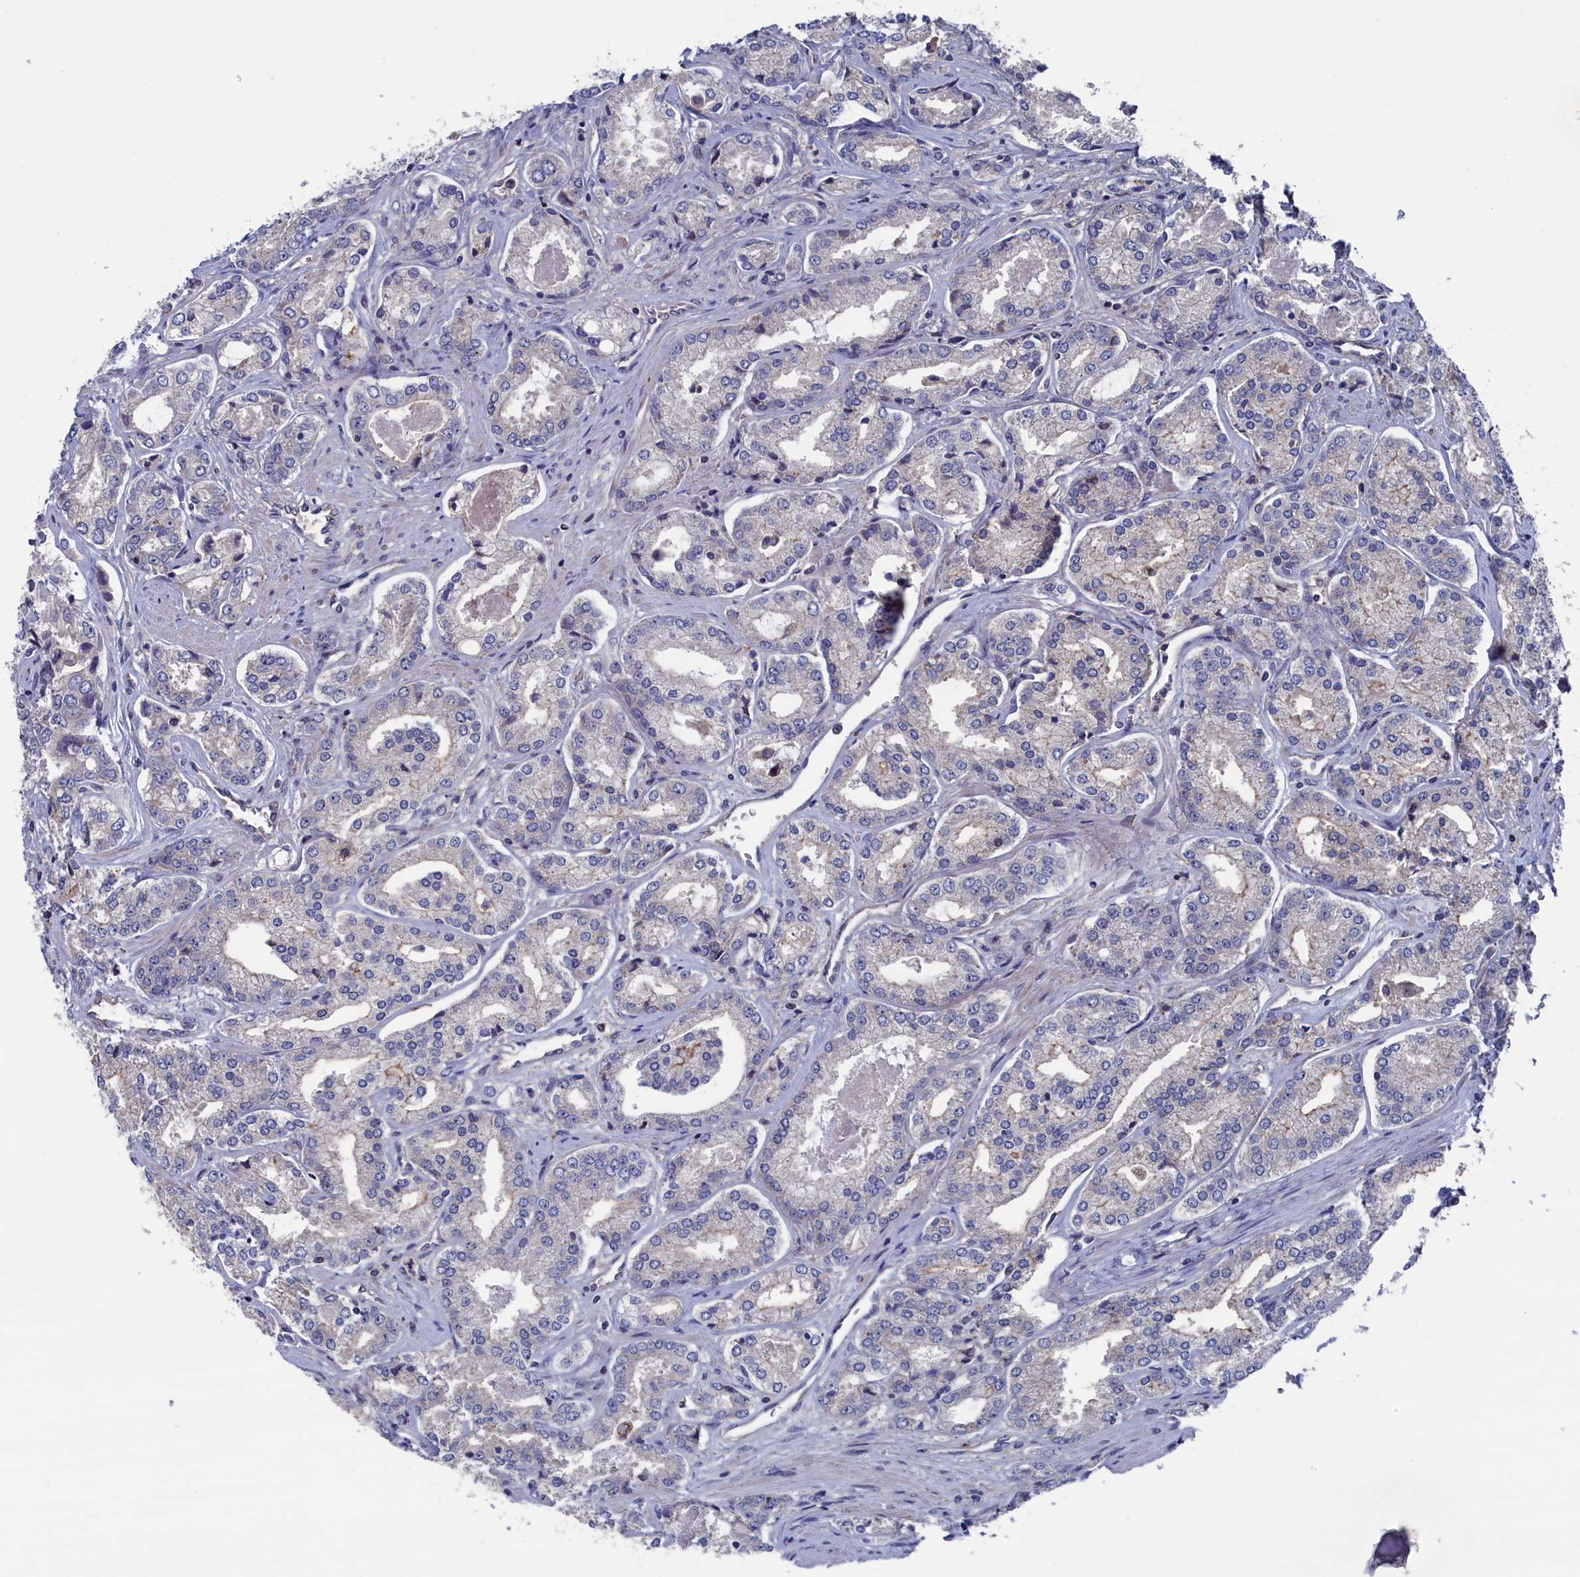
{"staining": {"intensity": "negative", "quantity": "none", "location": "none"}, "tissue": "prostate cancer", "cell_type": "Tumor cells", "image_type": "cancer", "snomed": [{"axis": "morphology", "description": "Adenocarcinoma, Low grade"}, {"axis": "topography", "description": "Prostate"}], "caption": "Photomicrograph shows no protein positivity in tumor cells of prostate low-grade adenocarcinoma tissue.", "gene": "SPATA13", "patient": {"sex": "male", "age": 68}}